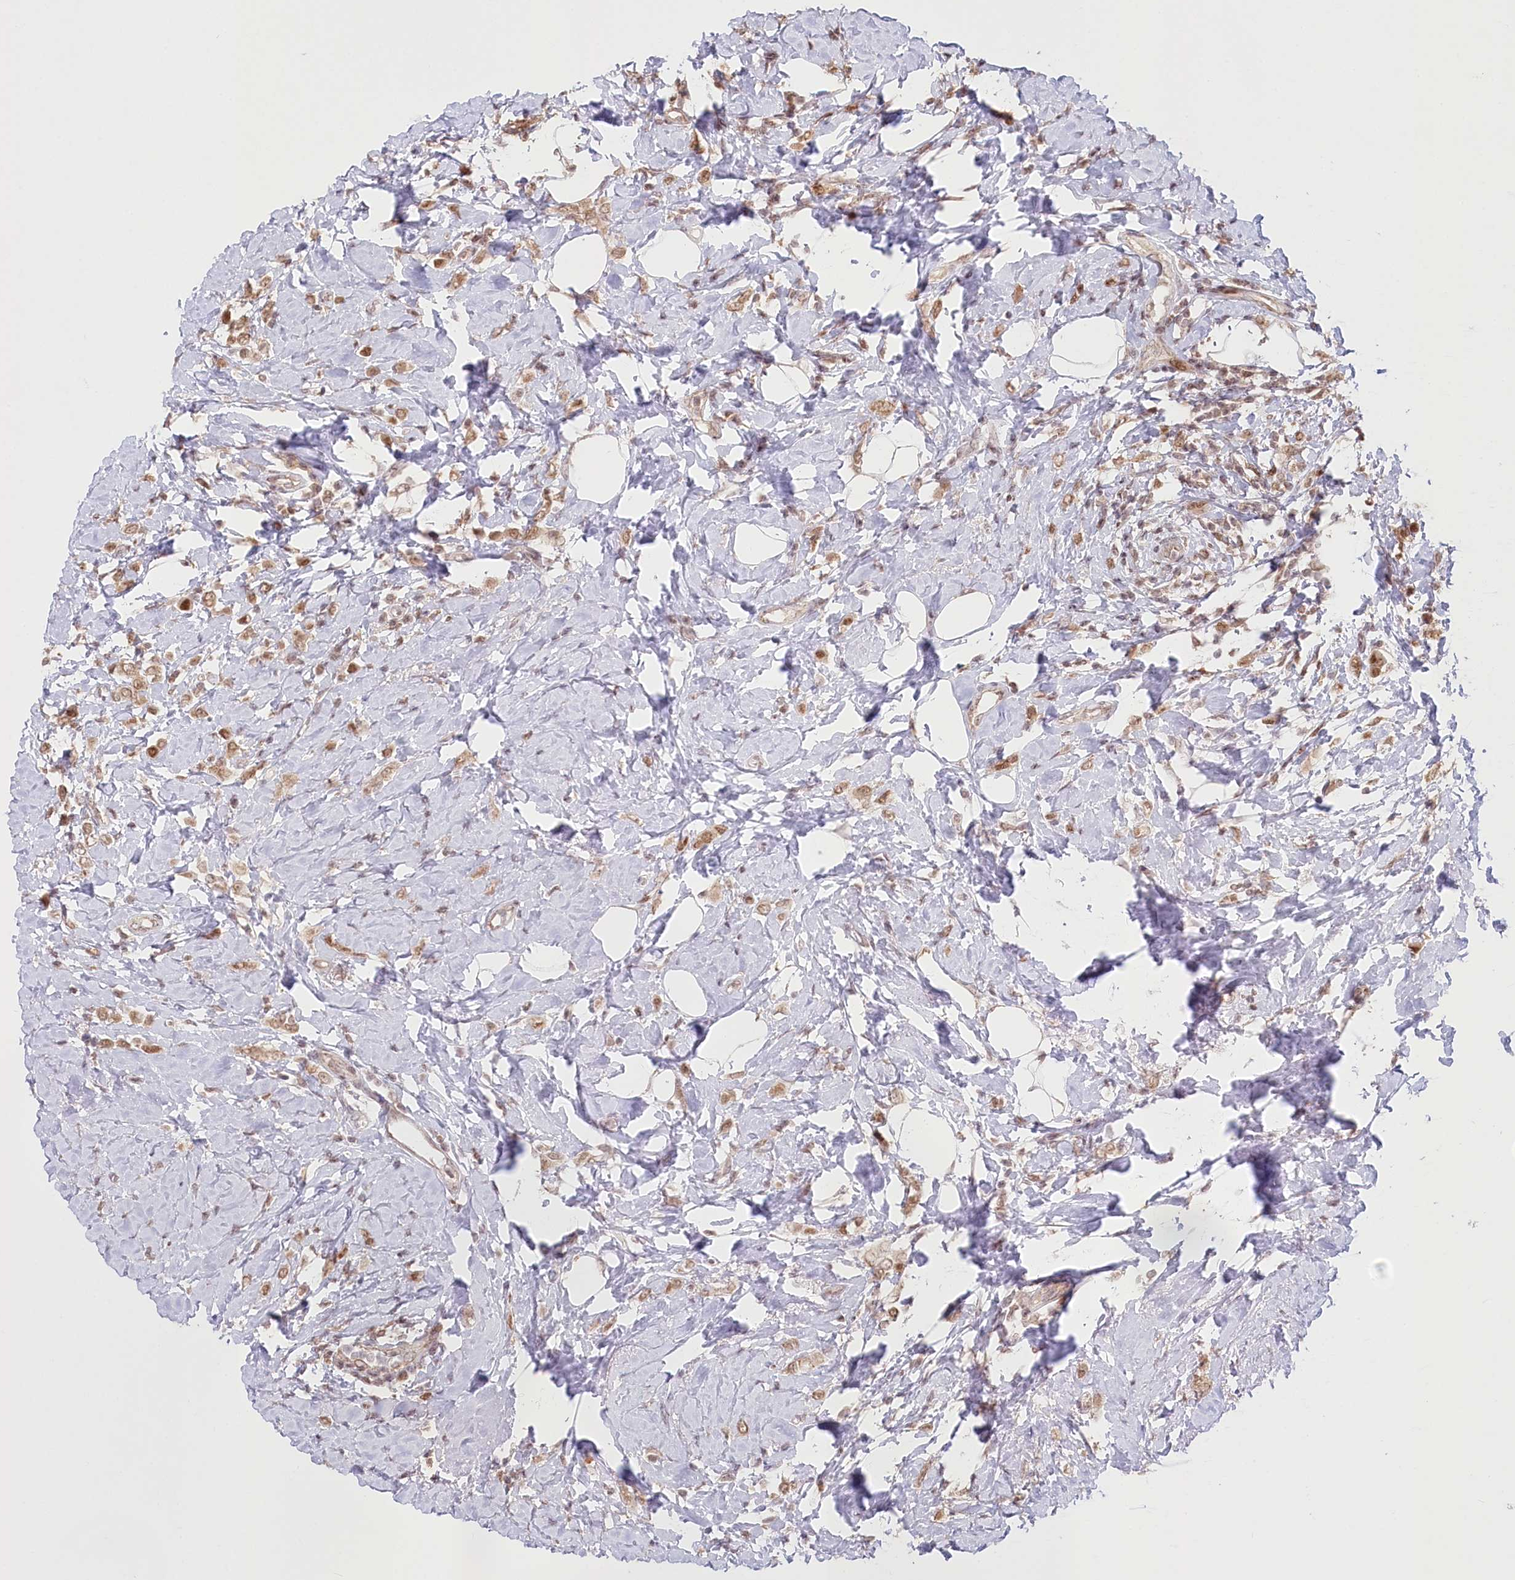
{"staining": {"intensity": "moderate", "quantity": ">75%", "location": "cytoplasmic/membranous,nuclear"}, "tissue": "breast cancer", "cell_type": "Tumor cells", "image_type": "cancer", "snomed": [{"axis": "morphology", "description": "Lobular carcinoma"}, {"axis": "topography", "description": "Breast"}], "caption": "Tumor cells reveal moderate cytoplasmic/membranous and nuclear expression in about >75% of cells in lobular carcinoma (breast).", "gene": "PYURF", "patient": {"sex": "female", "age": 47}}